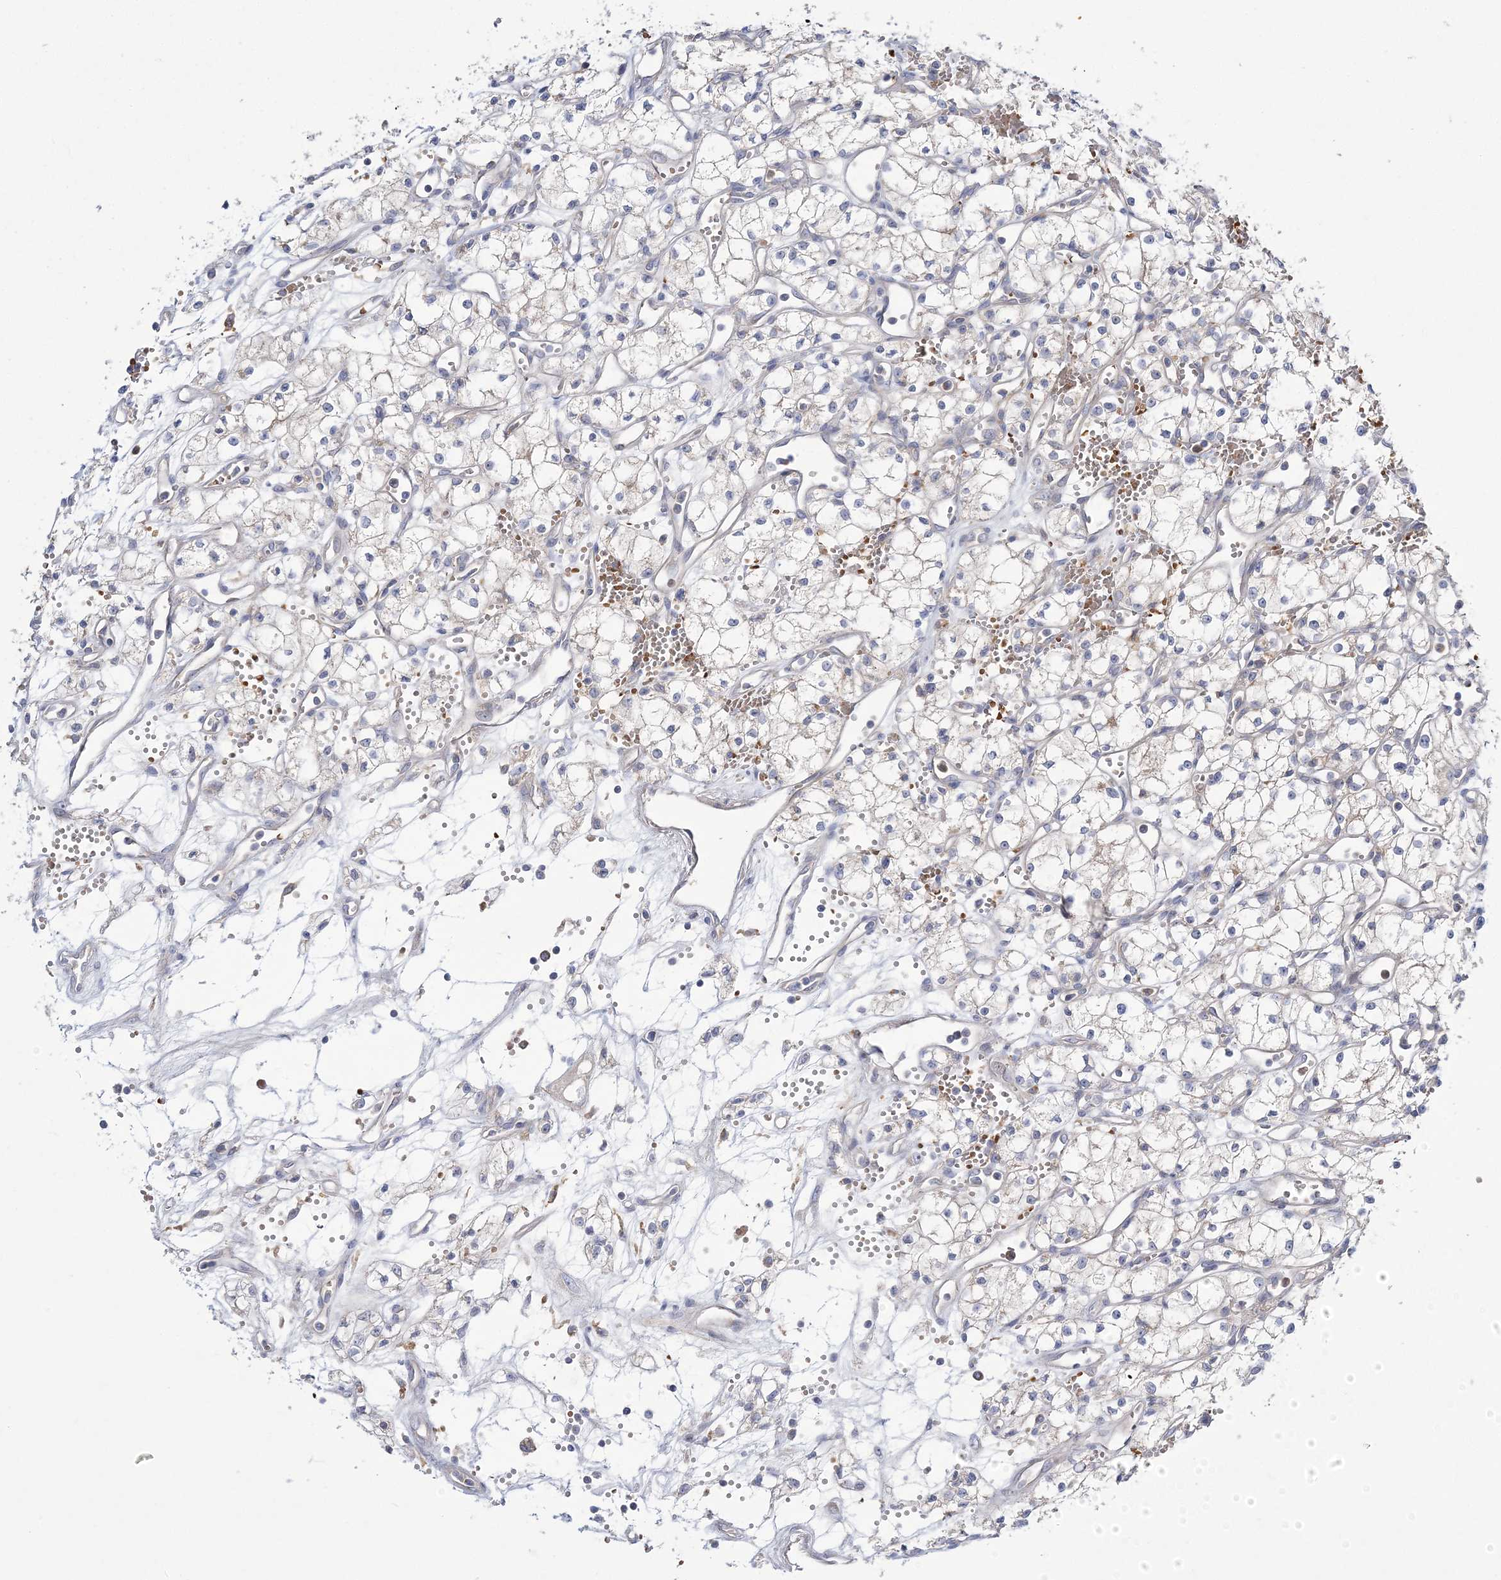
{"staining": {"intensity": "negative", "quantity": "none", "location": "none"}, "tissue": "renal cancer", "cell_type": "Tumor cells", "image_type": "cancer", "snomed": [{"axis": "morphology", "description": "Adenocarcinoma, NOS"}, {"axis": "topography", "description": "Kidney"}], "caption": "Tumor cells show no significant protein staining in renal cancer (adenocarcinoma).", "gene": "ATP11B", "patient": {"sex": "male", "age": 59}}